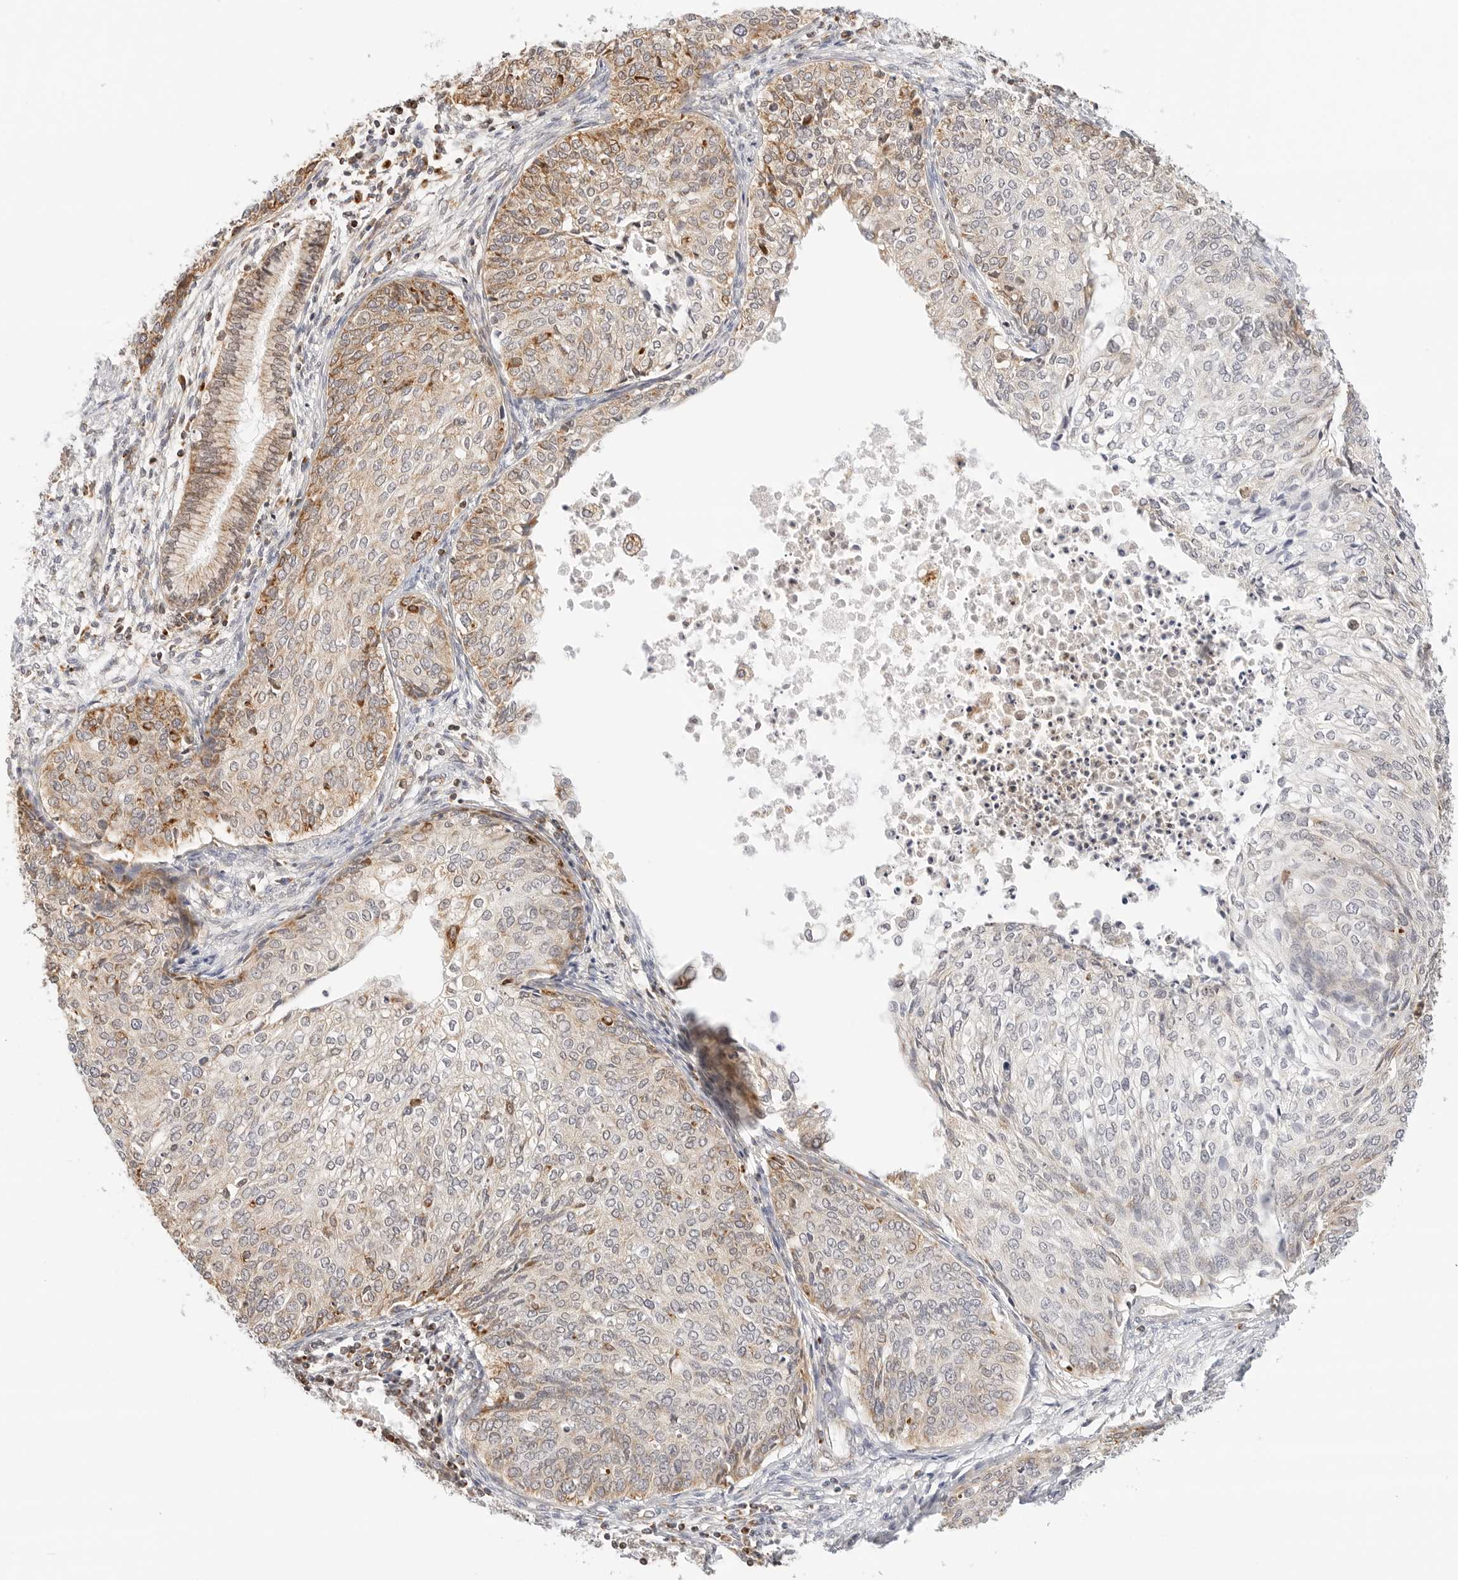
{"staining": {"intensity": "moderate", "quantity": ">75%", "location": "cytoplasmic/membranous"}, "tissue": "cervical cancer", "cell_type": "Tumor cells", "image_type": "cancer", "snomed": [{"axis": "morphology", "description": "Squamous cell carcinoma, NOS"}, {"axis": "topography", "description": "Cervix"}], "caption": "Immunohistochemistry image of neoplastic tissue: human cervical cancer stained using immunohistochemistry reveals medium levels of moderate protein expression localized specifically in the cytoplasmic/membranous of tumor cells, appearing as a cytoplasmic/membranous brown color.", "gene": "ERO1B", "patient": {"sex": "female", "age": 37}}